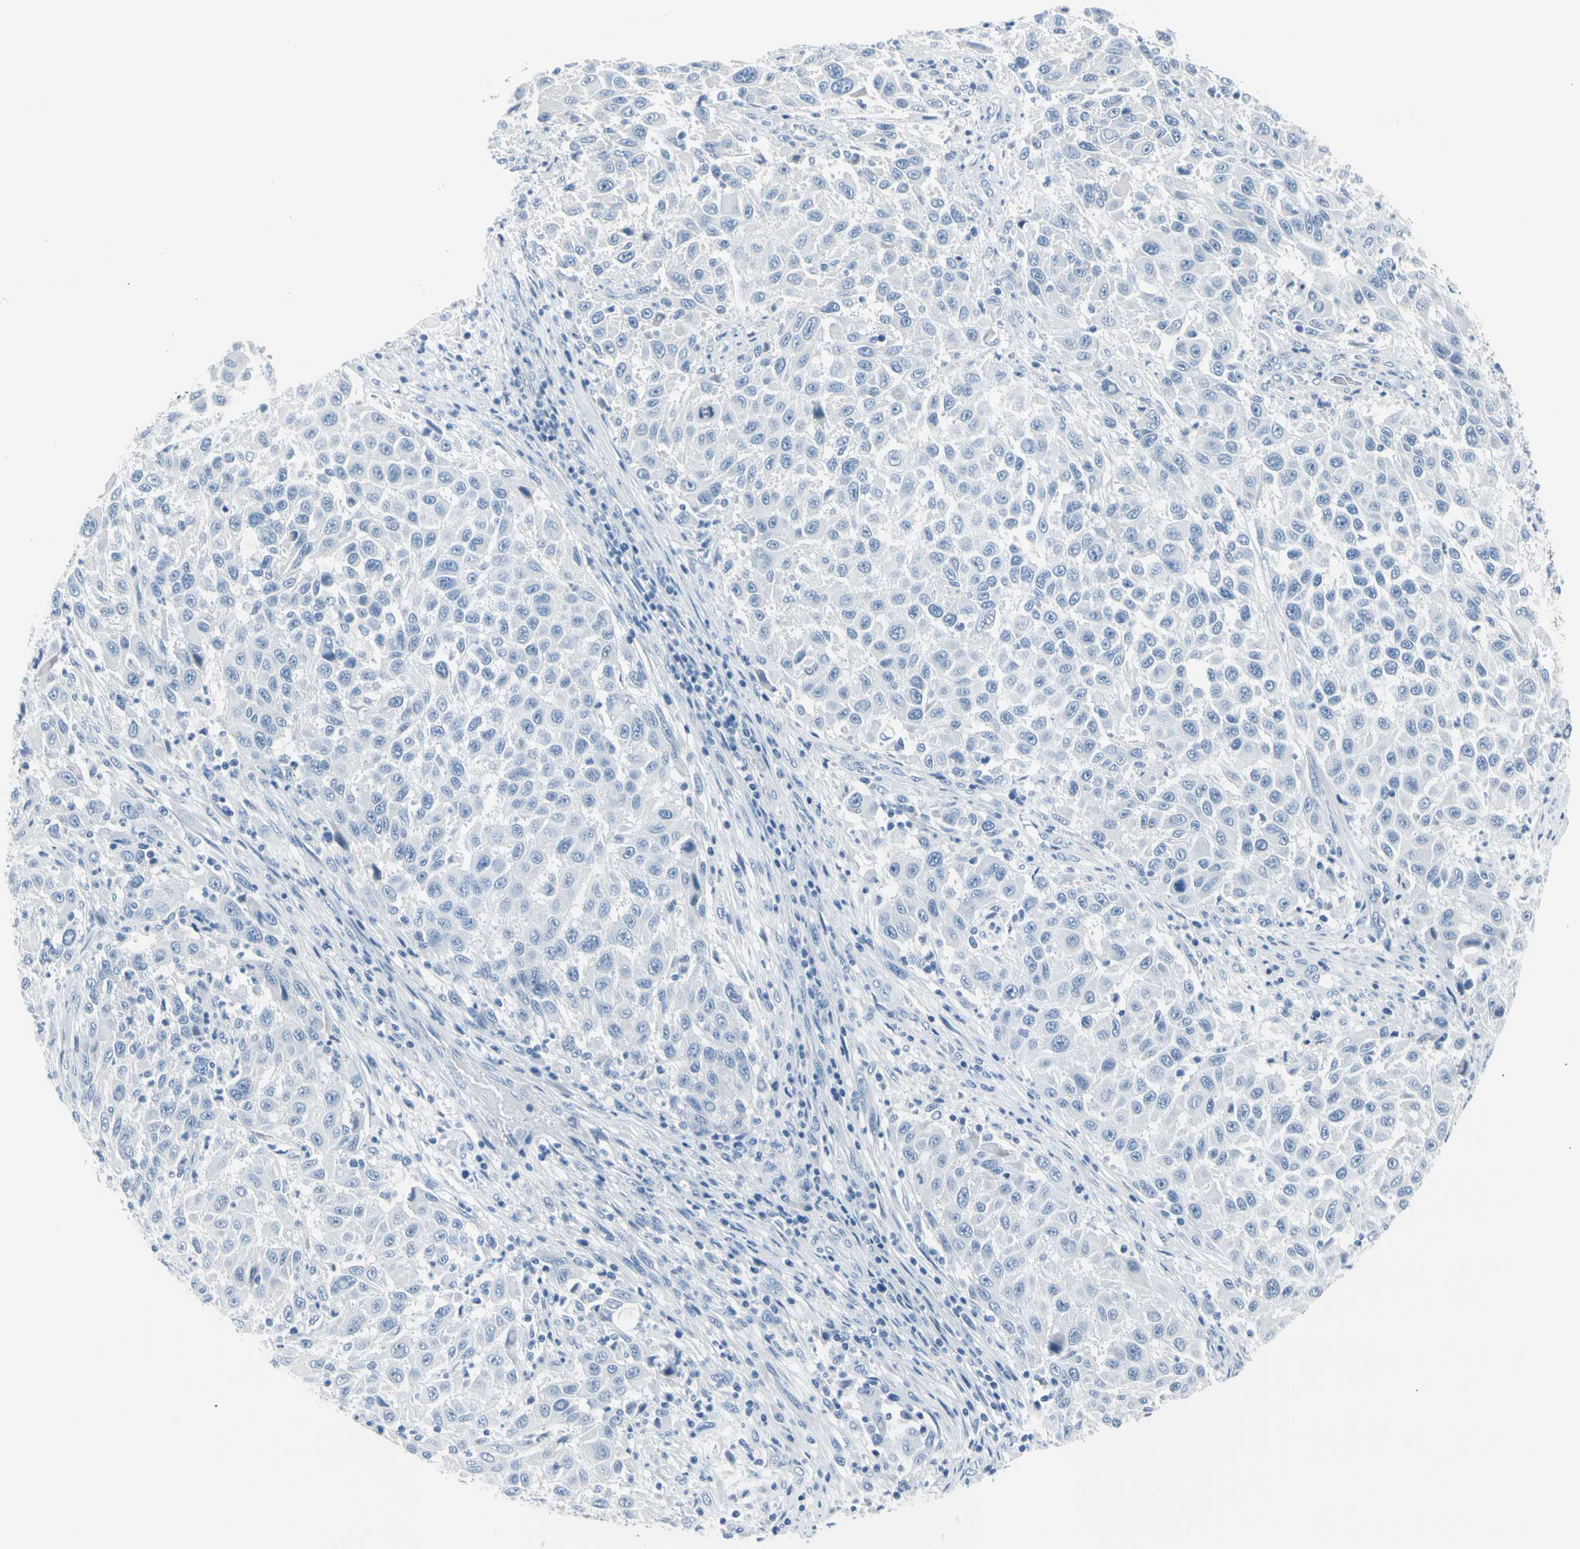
{"staining": {"intensity": "negative", "quantity": "none", "location": "none"}, "tissue": "melanoma", "cell_type": "Tumor cells", "image_type": "cancer", "snomed": [{"axis": "morphology", "description": "Malignant melanoma, Metastatic site"}, {"axis": "topography", "description": "Lymph node"}], "caption": "This is a photomicrograph of immunohistochemistry (IHC) staining of malignant melanoma (metastatic site), which shows no positivity in tumor cells.", "gene": "TPO", "patient": {"sex": "male", "age": 61}}